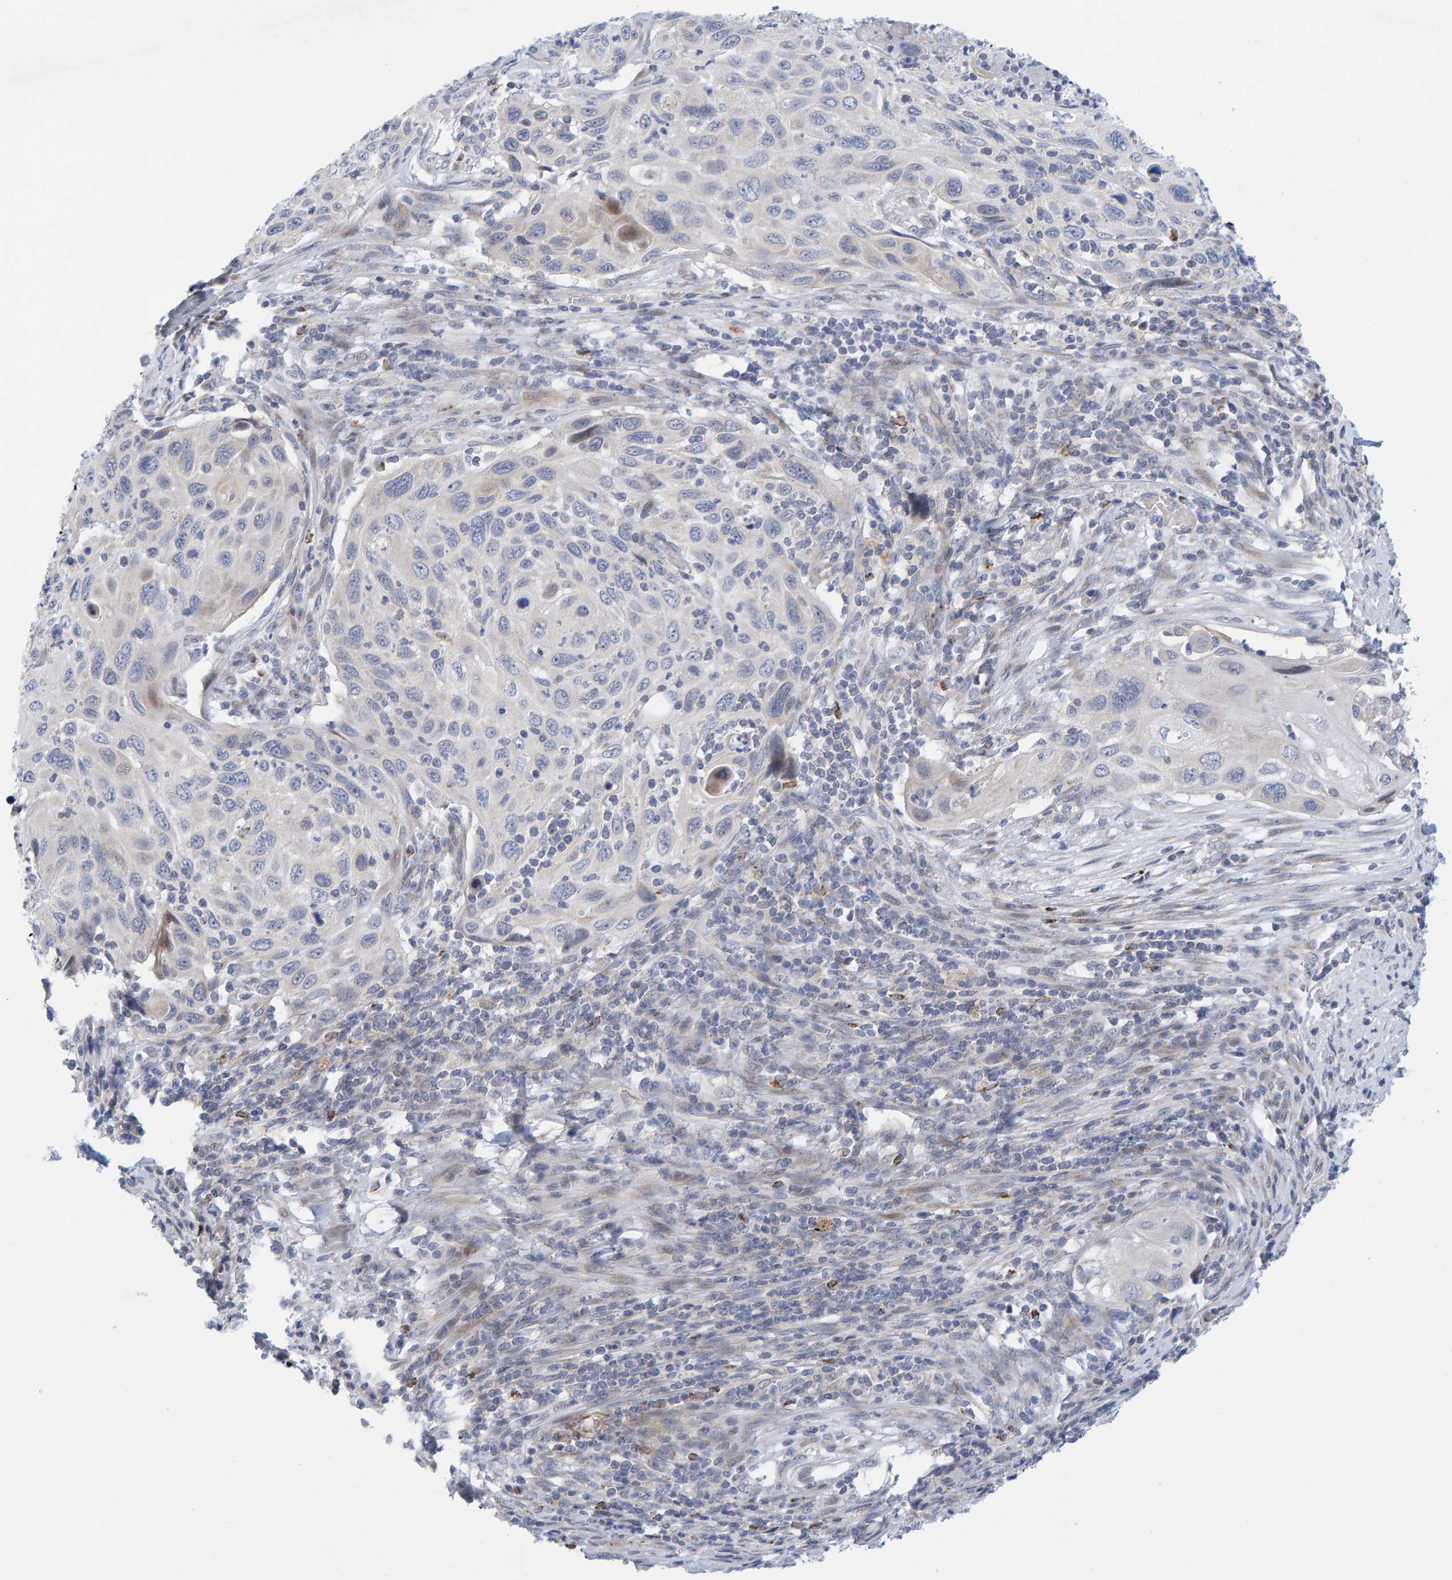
{"staining": {"intensity": "weak", "quantity": "<25%", "location": "cytoplasmic/membranous"}, "tissue": "cervical cancer", "cell_type": "Tumor cells", "image_type": "cancer", "snomed": [{"axis": "morphology", "description": "Squamous cell carcinoma, NOS"}, {"axis": "topography", "description": "Cervix"}], "caption": "Cervical cancer stained for a protein using immunohistochemistry (IHC) demonstrates no staining tumor cells.", "gene": "ZC3H3", "patient": {"sex": "female", "age": 70}}